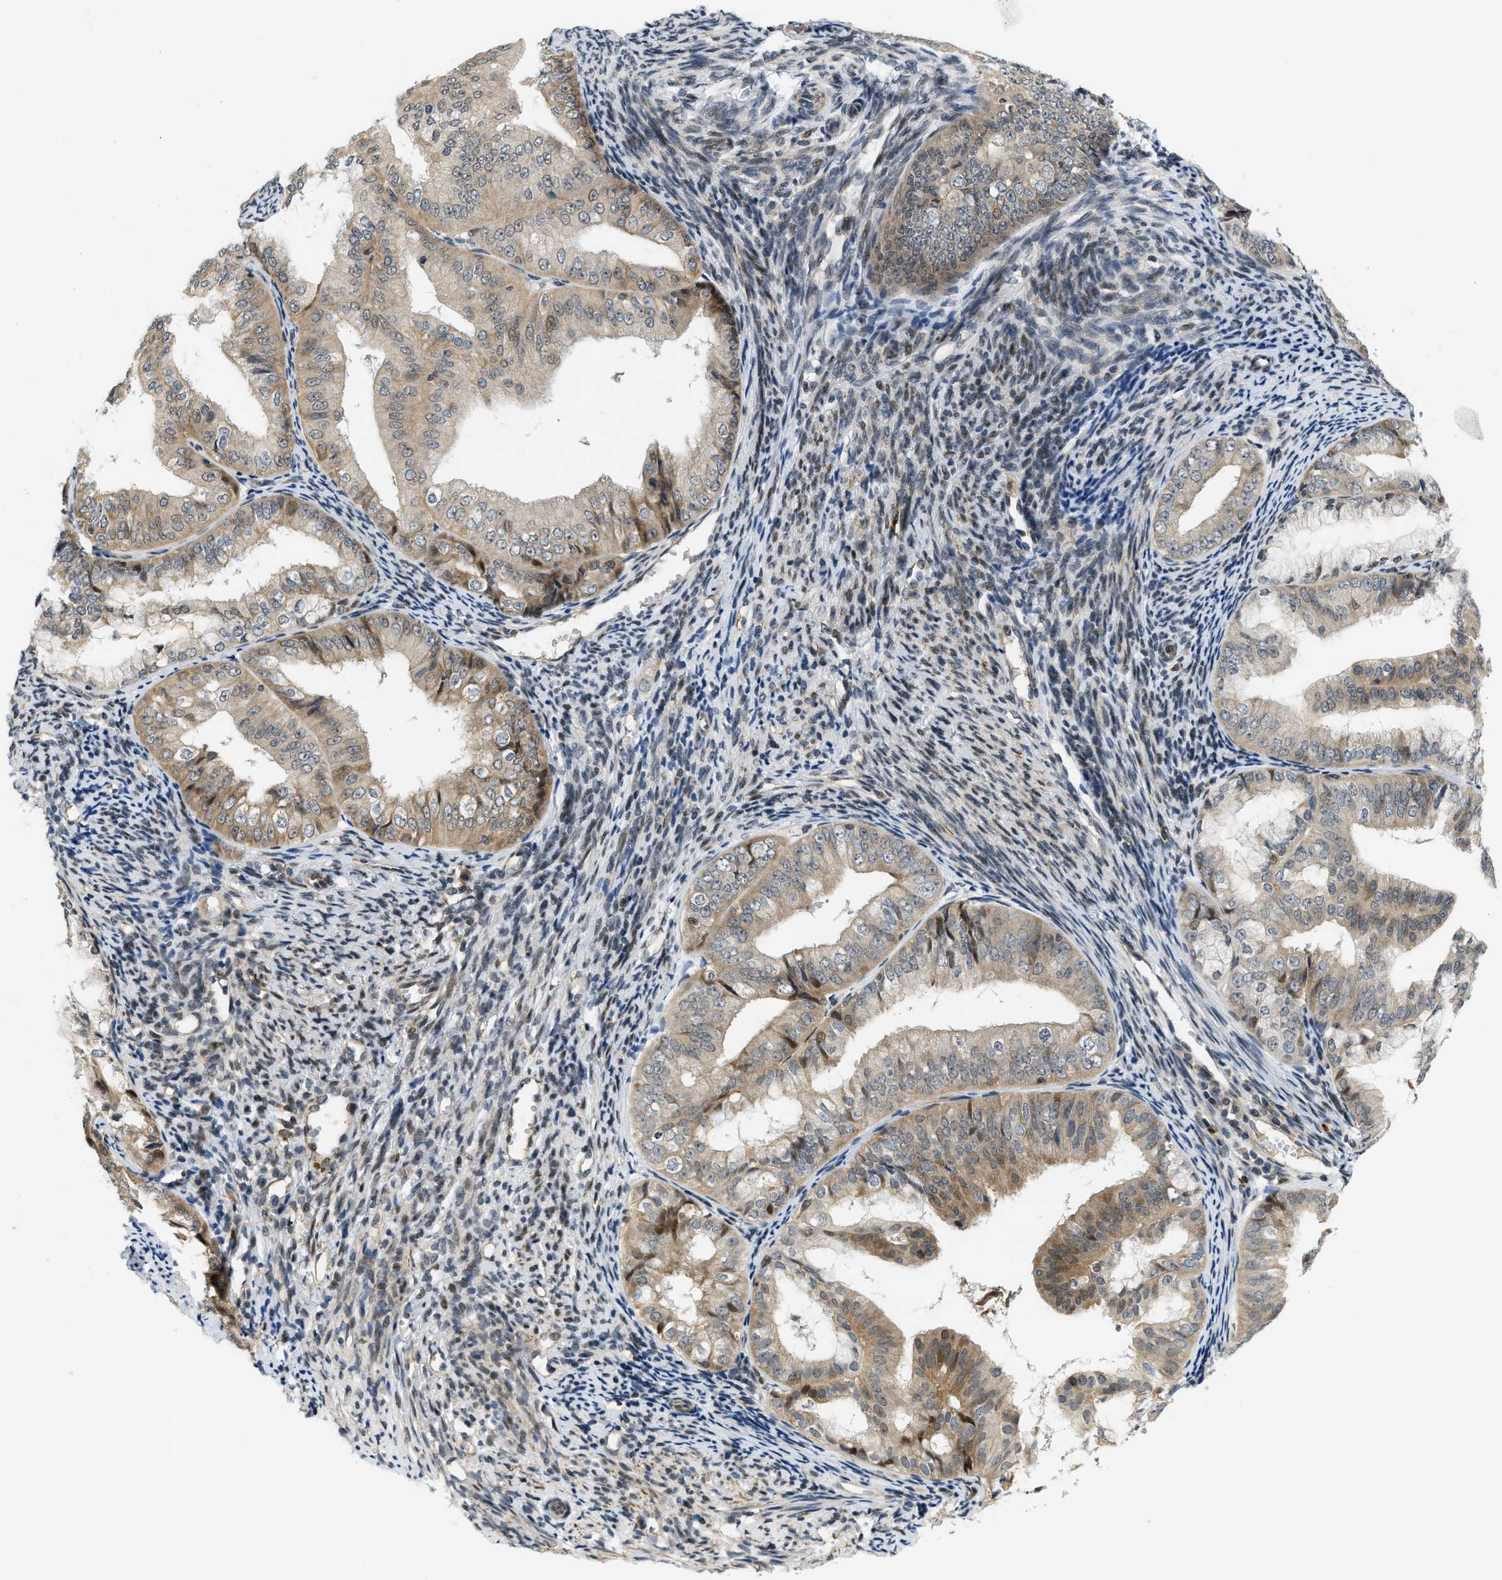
{"staining": {"intensity": "moderate", "quantity": "25%-75%", "location": "cytoplasmic/membranous,nuclear"}, "tissue": "endometrial cancer", "cell_type": "Tumor cells", "image_type": "cancer", "snomed": [{"axis": "morphology", "description": "Adenocarcinoma, NOS"}, {"axis": "topography", "description": "Endometrium"}], "caption": "This is a photomicrograph of immunohistochemistry staining of adenocarcinoma (endometrial), which shows moderate staining in the cytoplasmic/membranous and nuclear of tumor cells.", "gene": "KMT2A", "patient": {"sex": "female", "age": 63}}